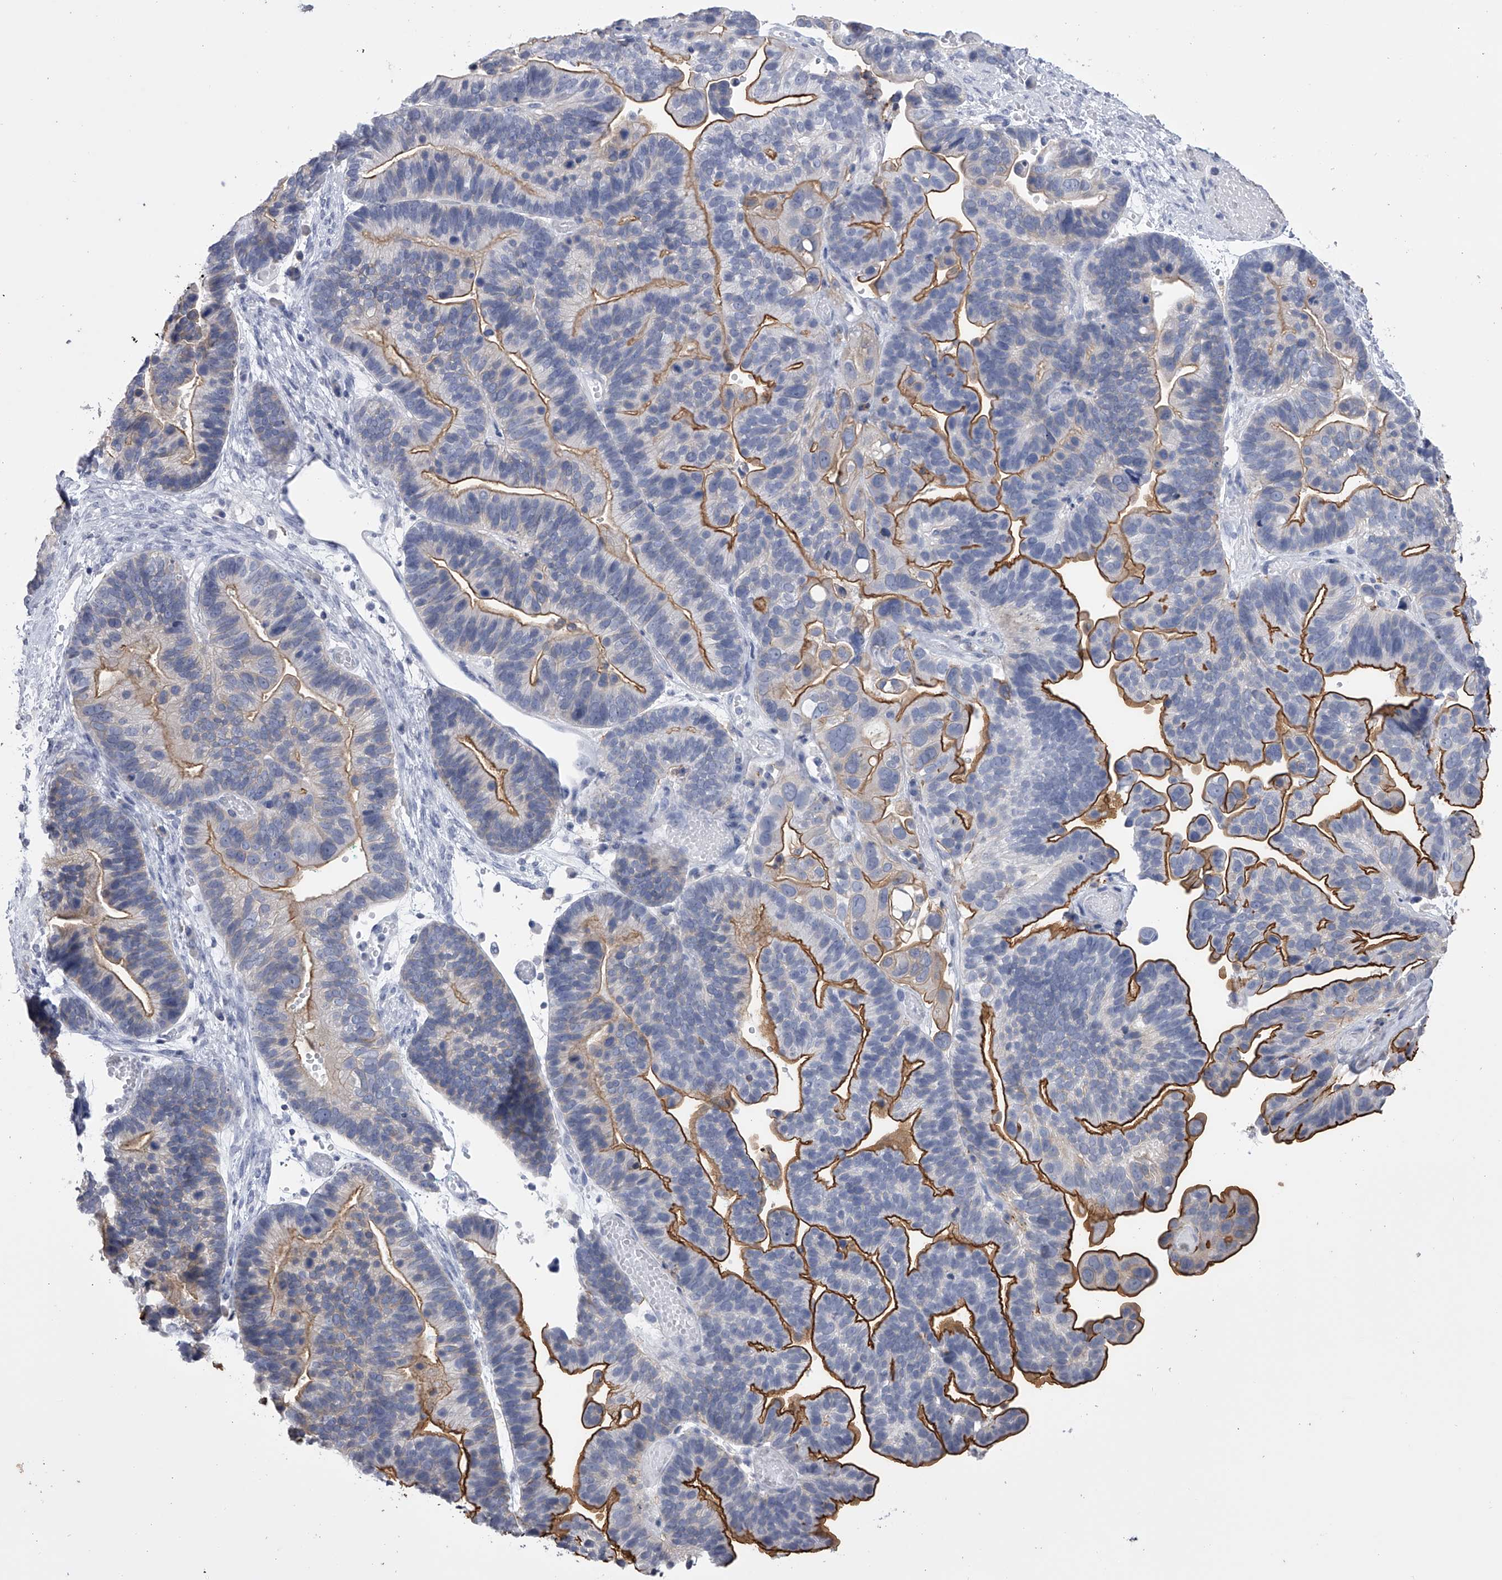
{"staining": {"intensity": "moderate", "quantity": "<25%", "location": "cytoplasmic/membranous"}, "tissue": "ovarian cancer", "cell_type": "Tumor cells", "image_type": "cancer", "snomed": [{"axis": "morphology", "description": "Cystadenocarcinoma, serous, NOS"}, {"axis": "topography", "description": "Ovary"}], "caption": "Ovarian serous cystadenocarcinoma stained for a protein (brown) reveals moderate cytoplasmic/membranous positive positivity in approximately <25% of tumor cells.", "gene": "TASP1", "patient": {"sex": "female", "age": 56}}